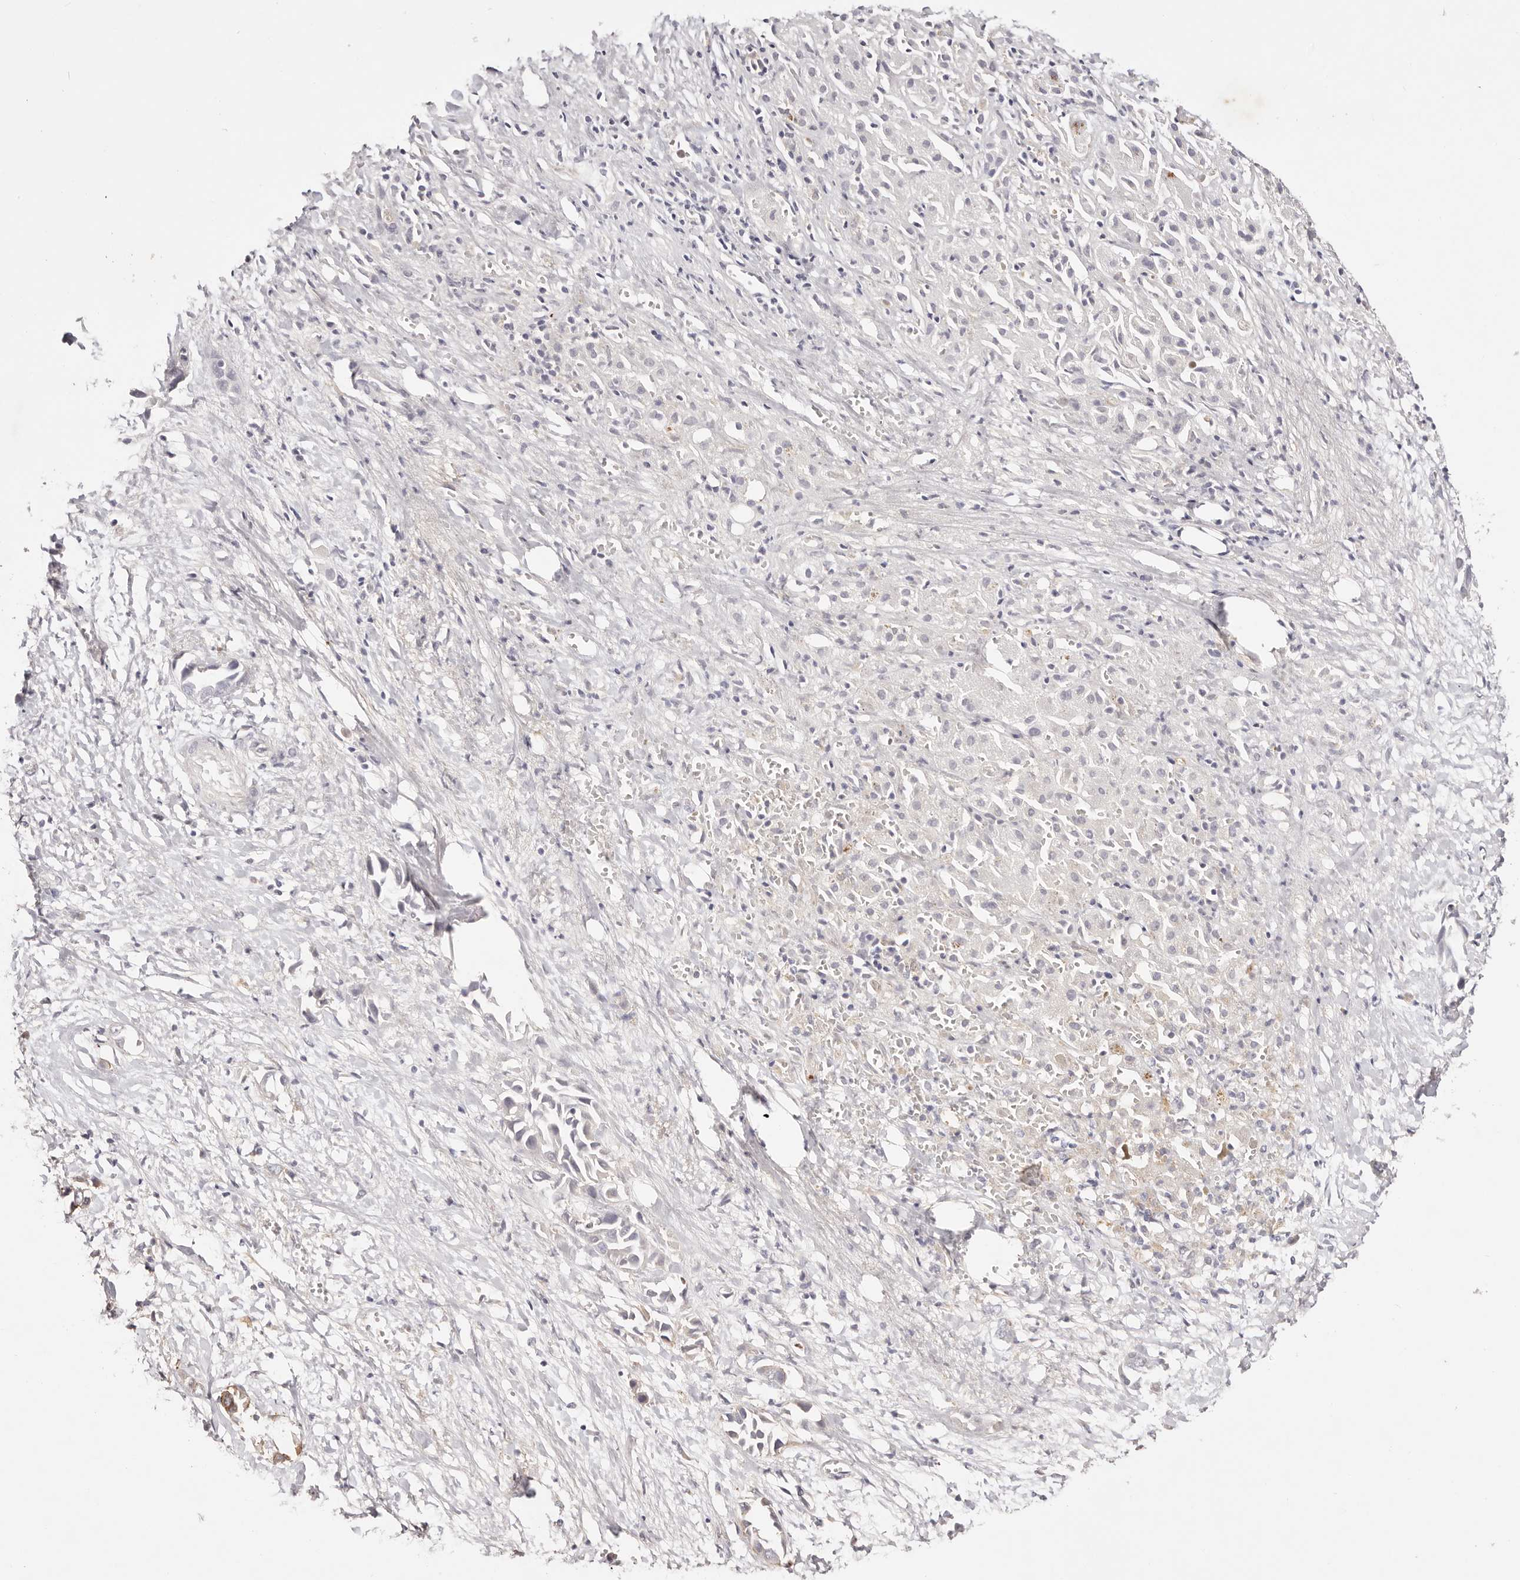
{"staining": {"intensity": "negative", "quantity": "none", "location": "none"}, "tissue": "liver cancer", "cell_type": "Tumor cells", "image_type": "cancer", "snomed": [{"axis": "morphology", "description": "Cholangiocarcinoma"}, {"axis": "topography", "description": "Liver"}], "caption": "Immunohistochemistry (IHC) of human cholangiocarcinoma (liver) exhibits no staining in tumor cells.", "gene": "SLC35B2", "patient": {"sex": "female", "age": 52}}